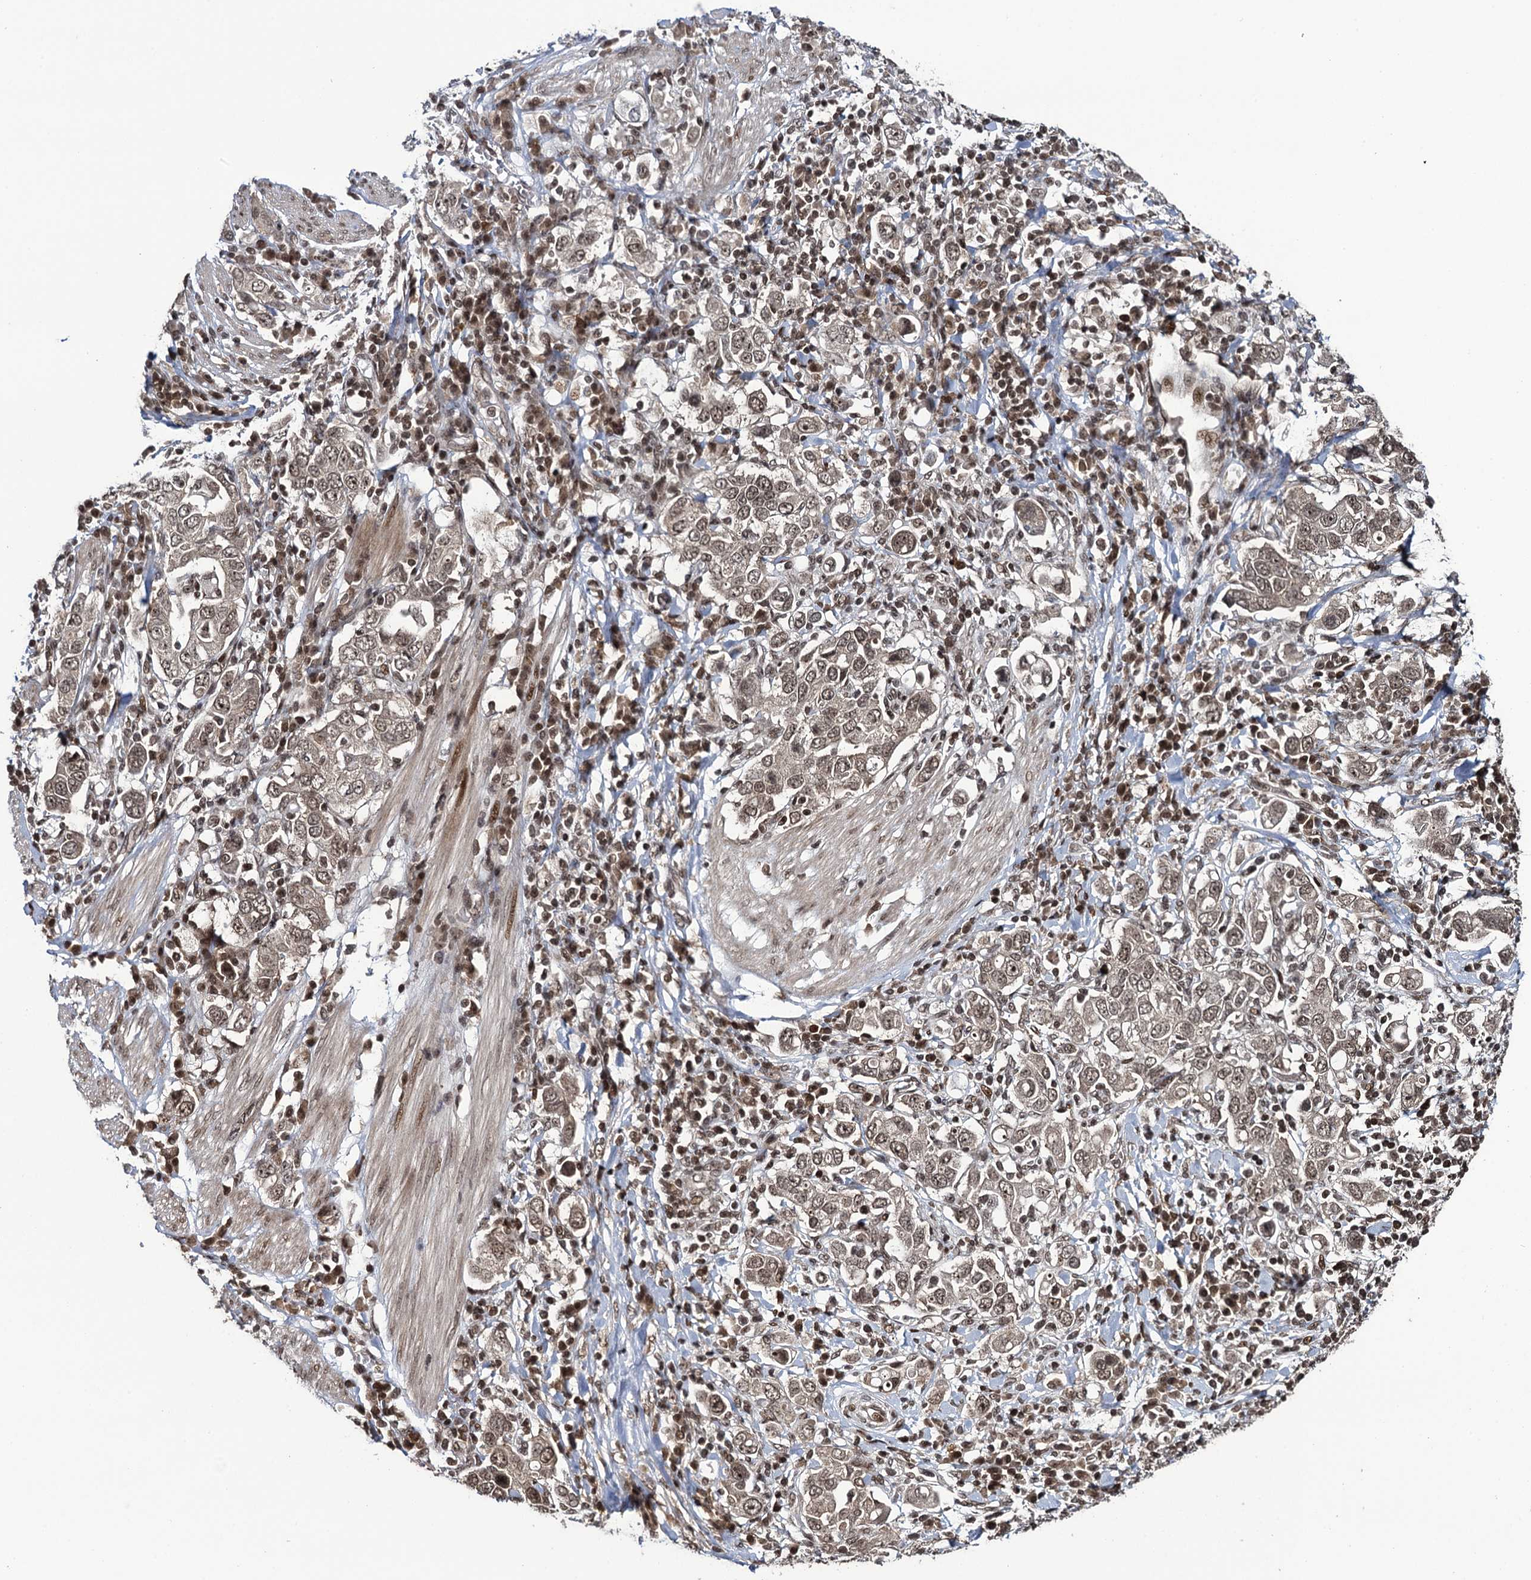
{"staining": {"intensity": "moderate", "quantity": ">75%", "location": "nuclear"}, "tissue": "stomach cancer", "cell_type": "Tumor cells", "image_type": "cancer", "snomed": [{"axis": "morphology", "description": "Adenocarcinoma, NOS"}, {"axis": "topography", "description": "Stomach, upper"}], "caption": "Tumor cells exhibit medium levels of moderate nuclear staining in approximately >75% of cells in human stomach adenocarcinoma.", "gene": "ZNF169", "patient": {"sex": "male", "age": 62}}